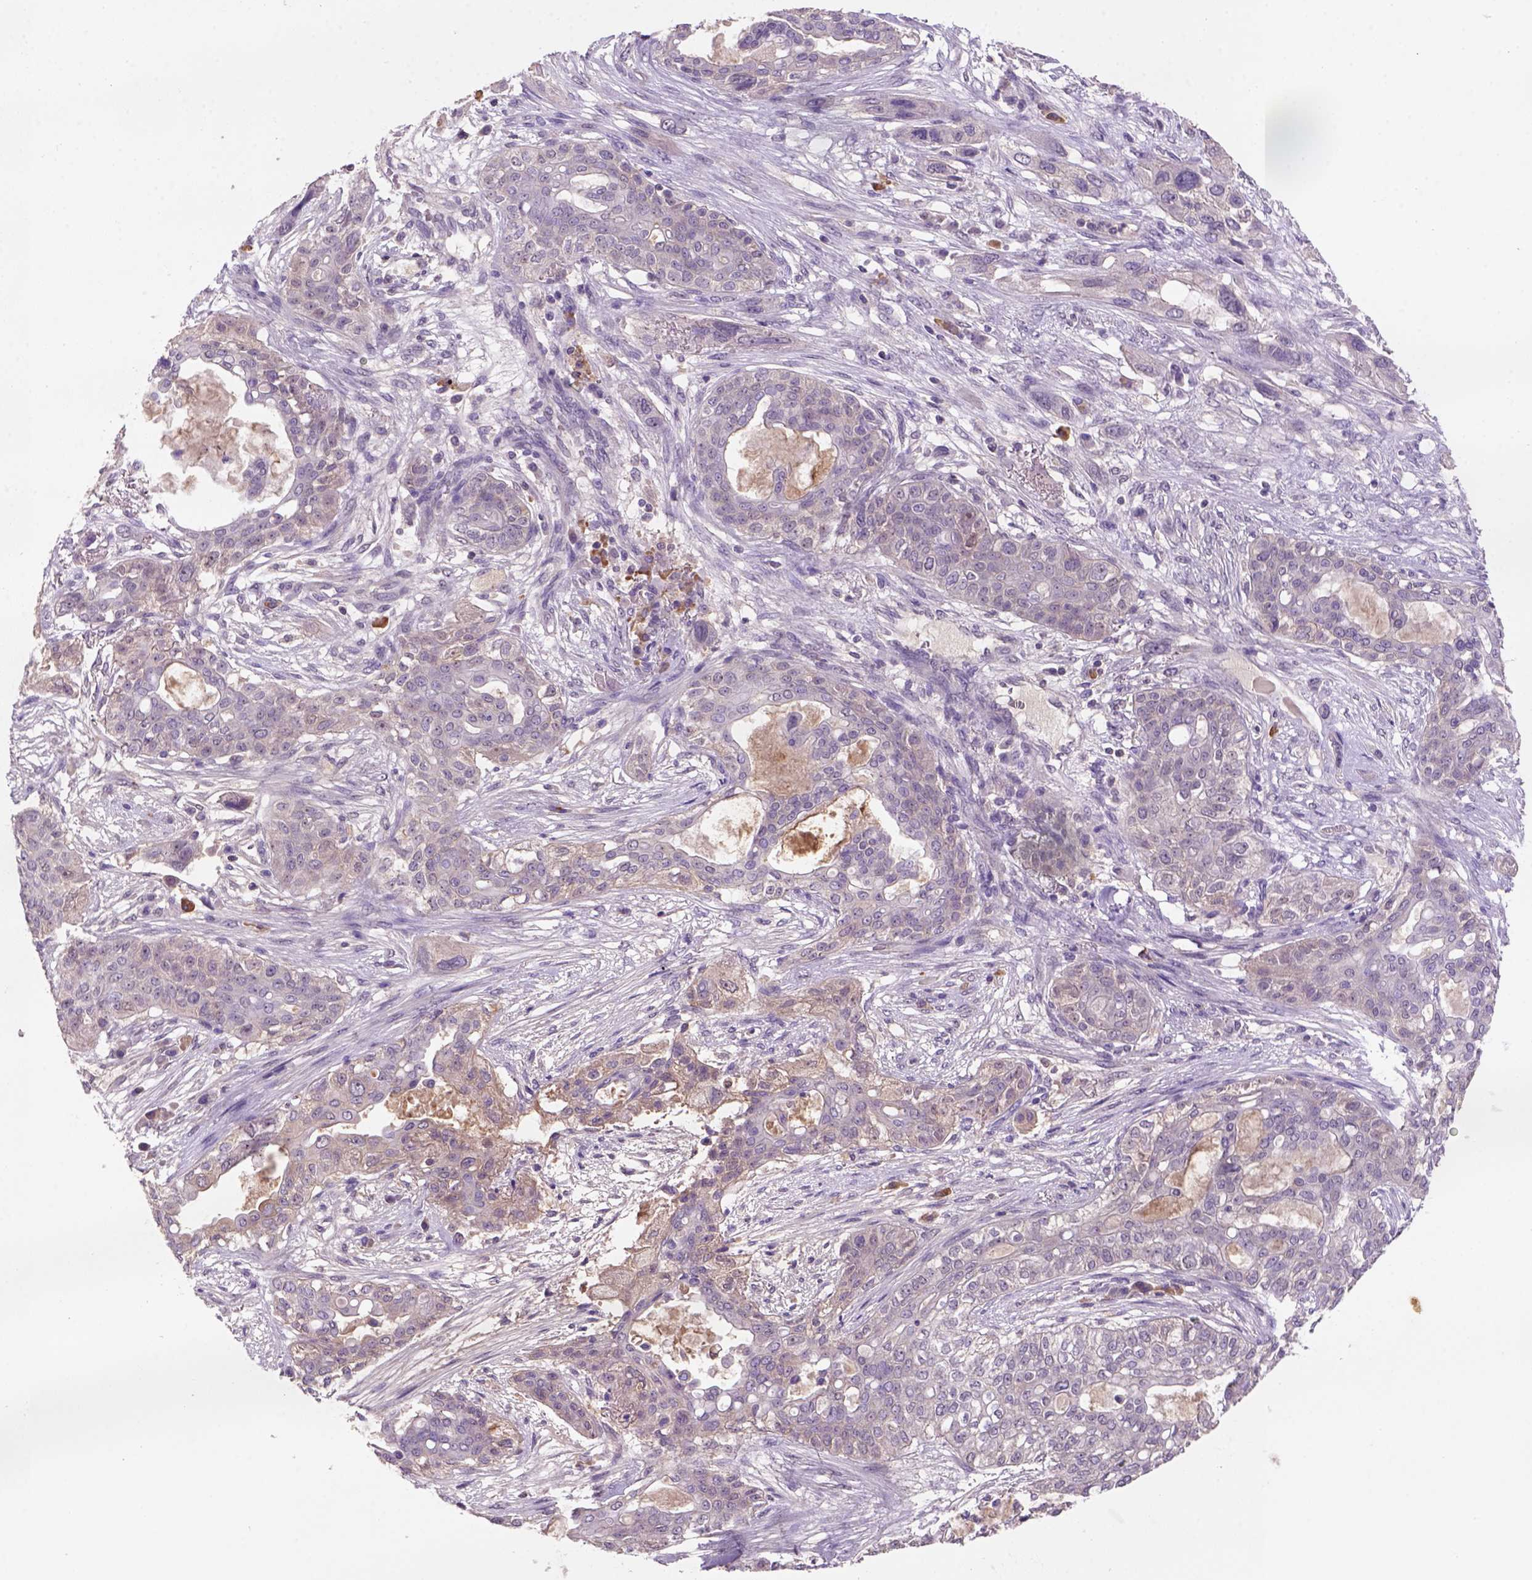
{"staining": {"intensity": "weak", "quantity": ">75%", "location": "cytoplasmic/membranous,nuclear"}, "tissue": "lung cancer", "cell_type": "Tumor cells", "image_type": "cancer", "snomed": [{"axis": "morphology", "description": "Squamous cell carcinoma, NOS"}, {"axis": "topography", "description": "Lung"}], "caption": "Protein staining shows weak cytoplasmic/membranous and nuclear staining in about >75% of tumor cells in squamous cell carcinoma (lung). (brown staining indicates protein expression, while blue staining denotes nuclei).", "gene": "SCML4", "patient": {"sex": "female", "age": 70}}